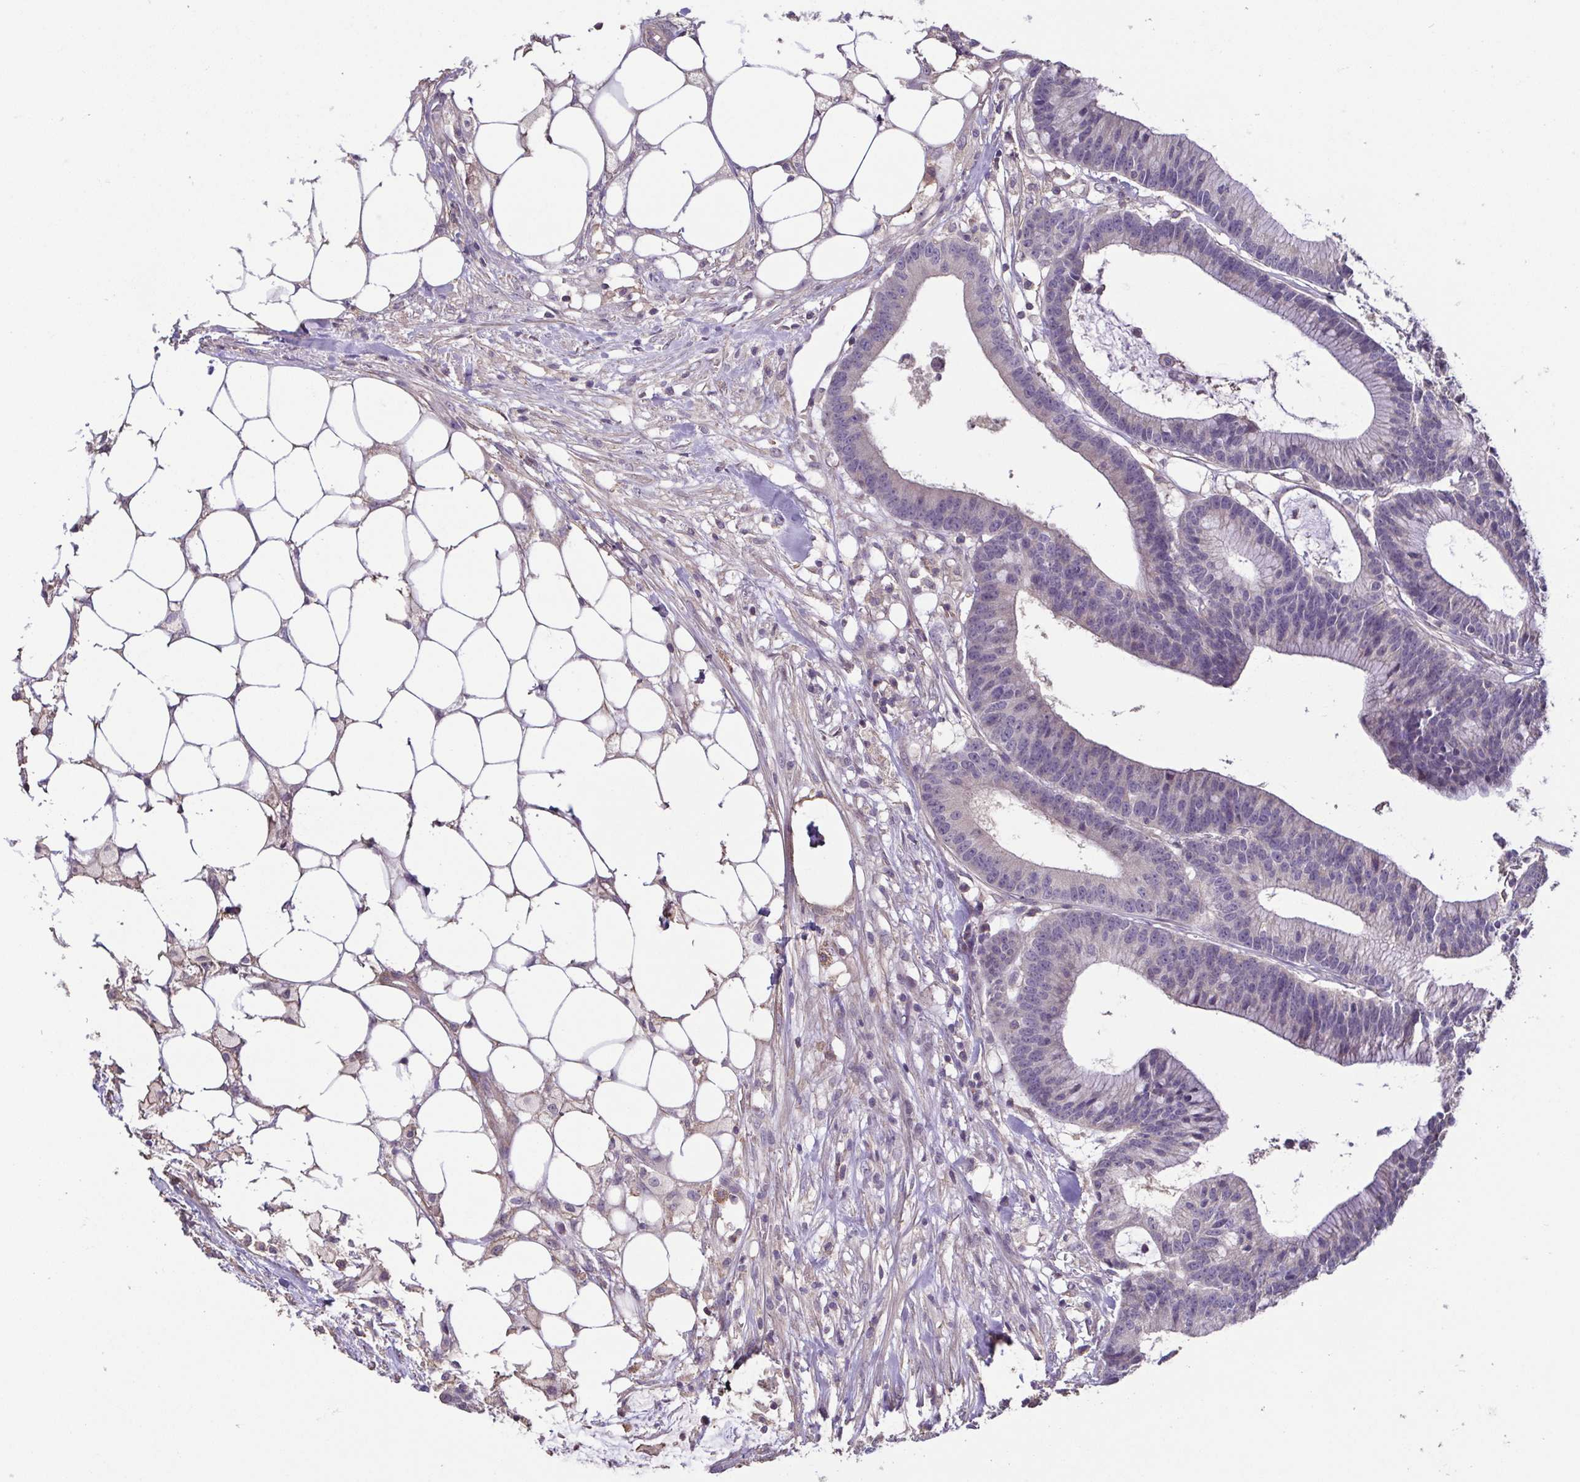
{"staining": {"intensity": "negative", "quantity": "none", "location": "none"}, "tissue": "colorectal cancer", "cell_type": "Tumor cells", "image_type": "cancer", "snomed": [{"axis": "morphology", "description": "Adenocarcinoma, NOS"}, {"axis": "topography", "description": "Colon"}], "caption": "This histopathology image is of colorectal cancer stained with immunohistochemistry (IHC) to label a protein in brown with the nuclei are counter-stained blue. There is no positivity in tumor cells.", "gene": "ACTRT2", "patient": {"sex": "female", "age": 78}}